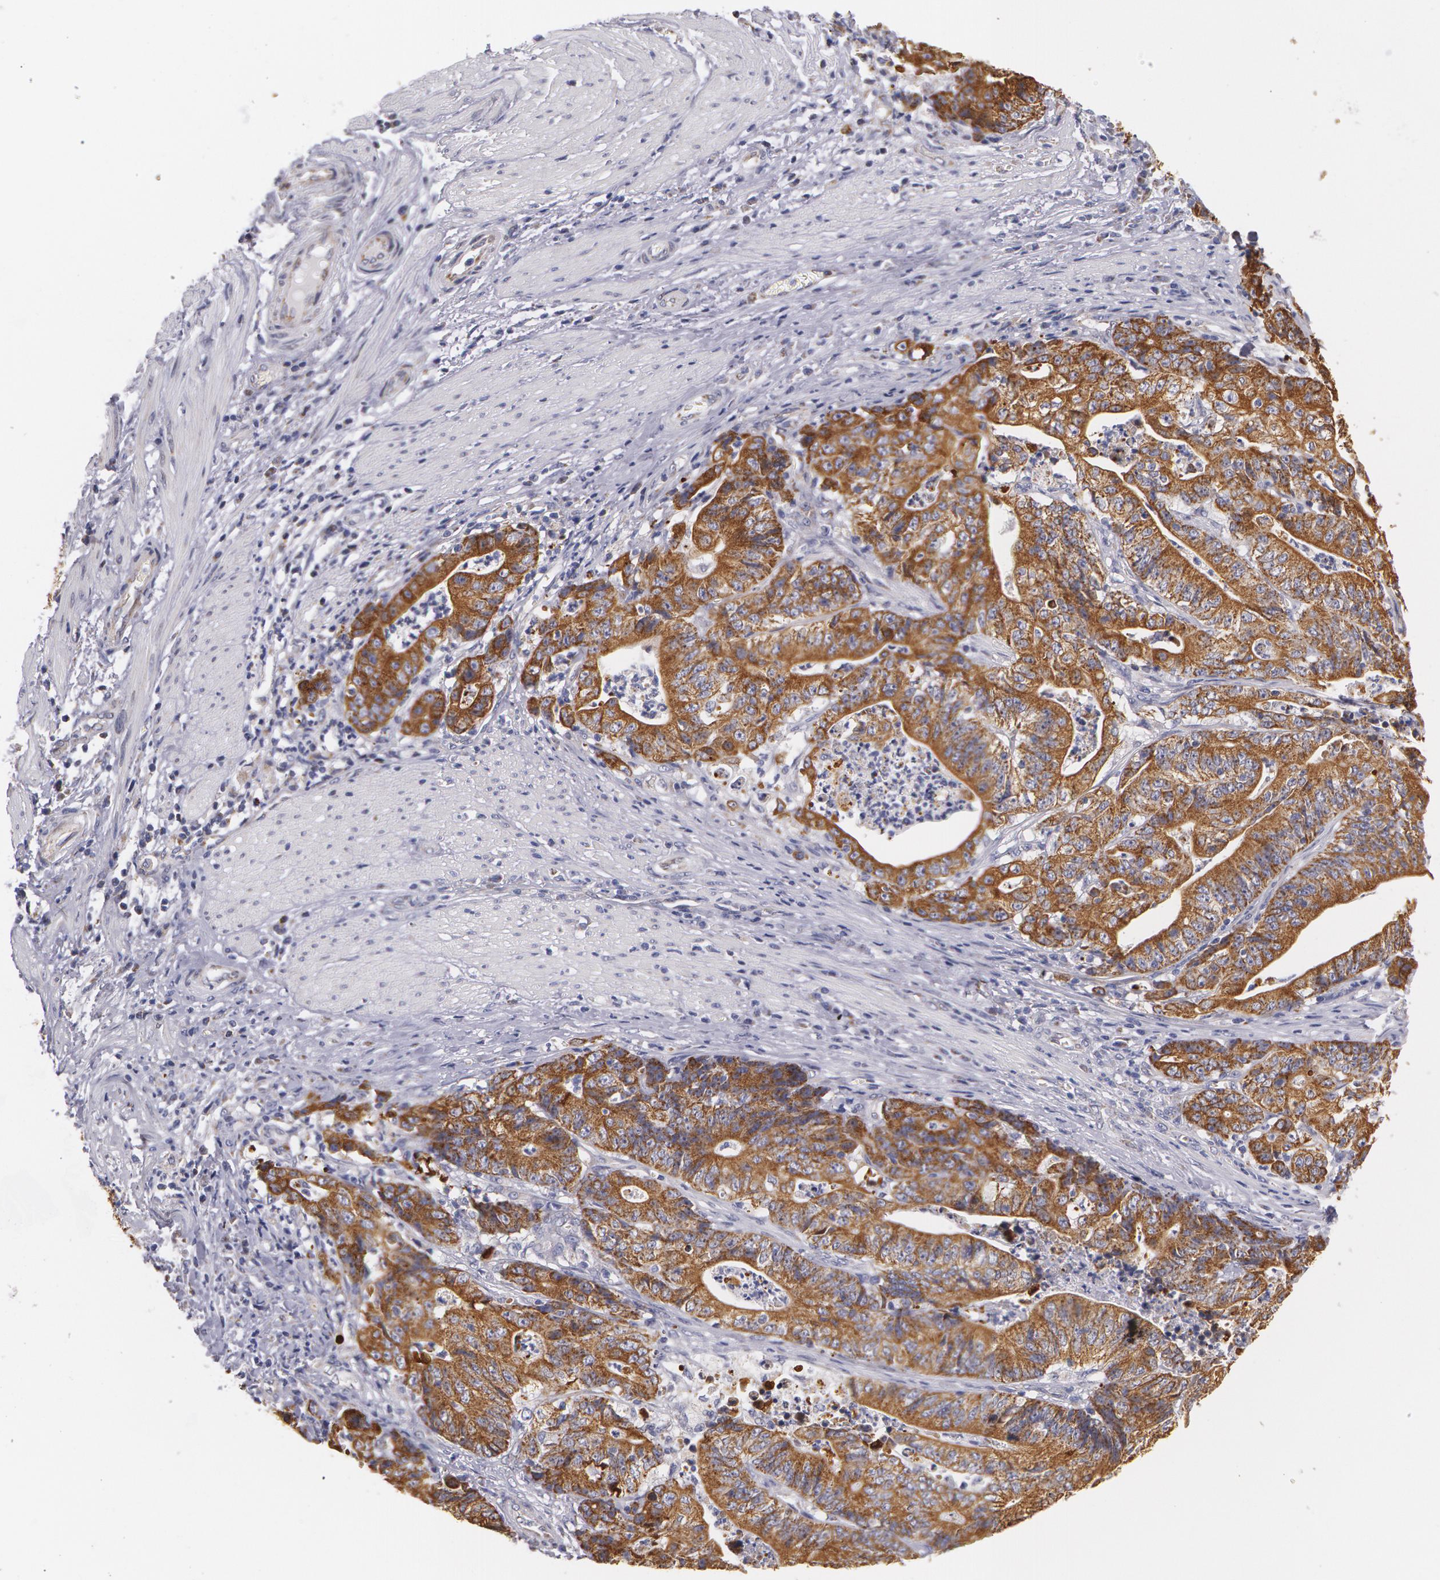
{"staining": {"intensity": "moderate", "quantity": ">75%", "location": "cytoplasmic/membranous"}, "tissue": "stomach cancer", "cell_type": "Tumor cells", "image_type": "cancer", "snomed": [{"axis": "morphology", "description": "Adenocarcinoma, NOS"}, {"axis": "topography", "description": "Stomach, lower"}], "caption": "Immunohistochemical staining of adenocarcinoma (stomach) demonstrates moderate cytoplasmic/membranous protein positivity in about >75% of tumor cells.", "gene": "KRT18", "patient": {"sex": "female", "age": 86}}